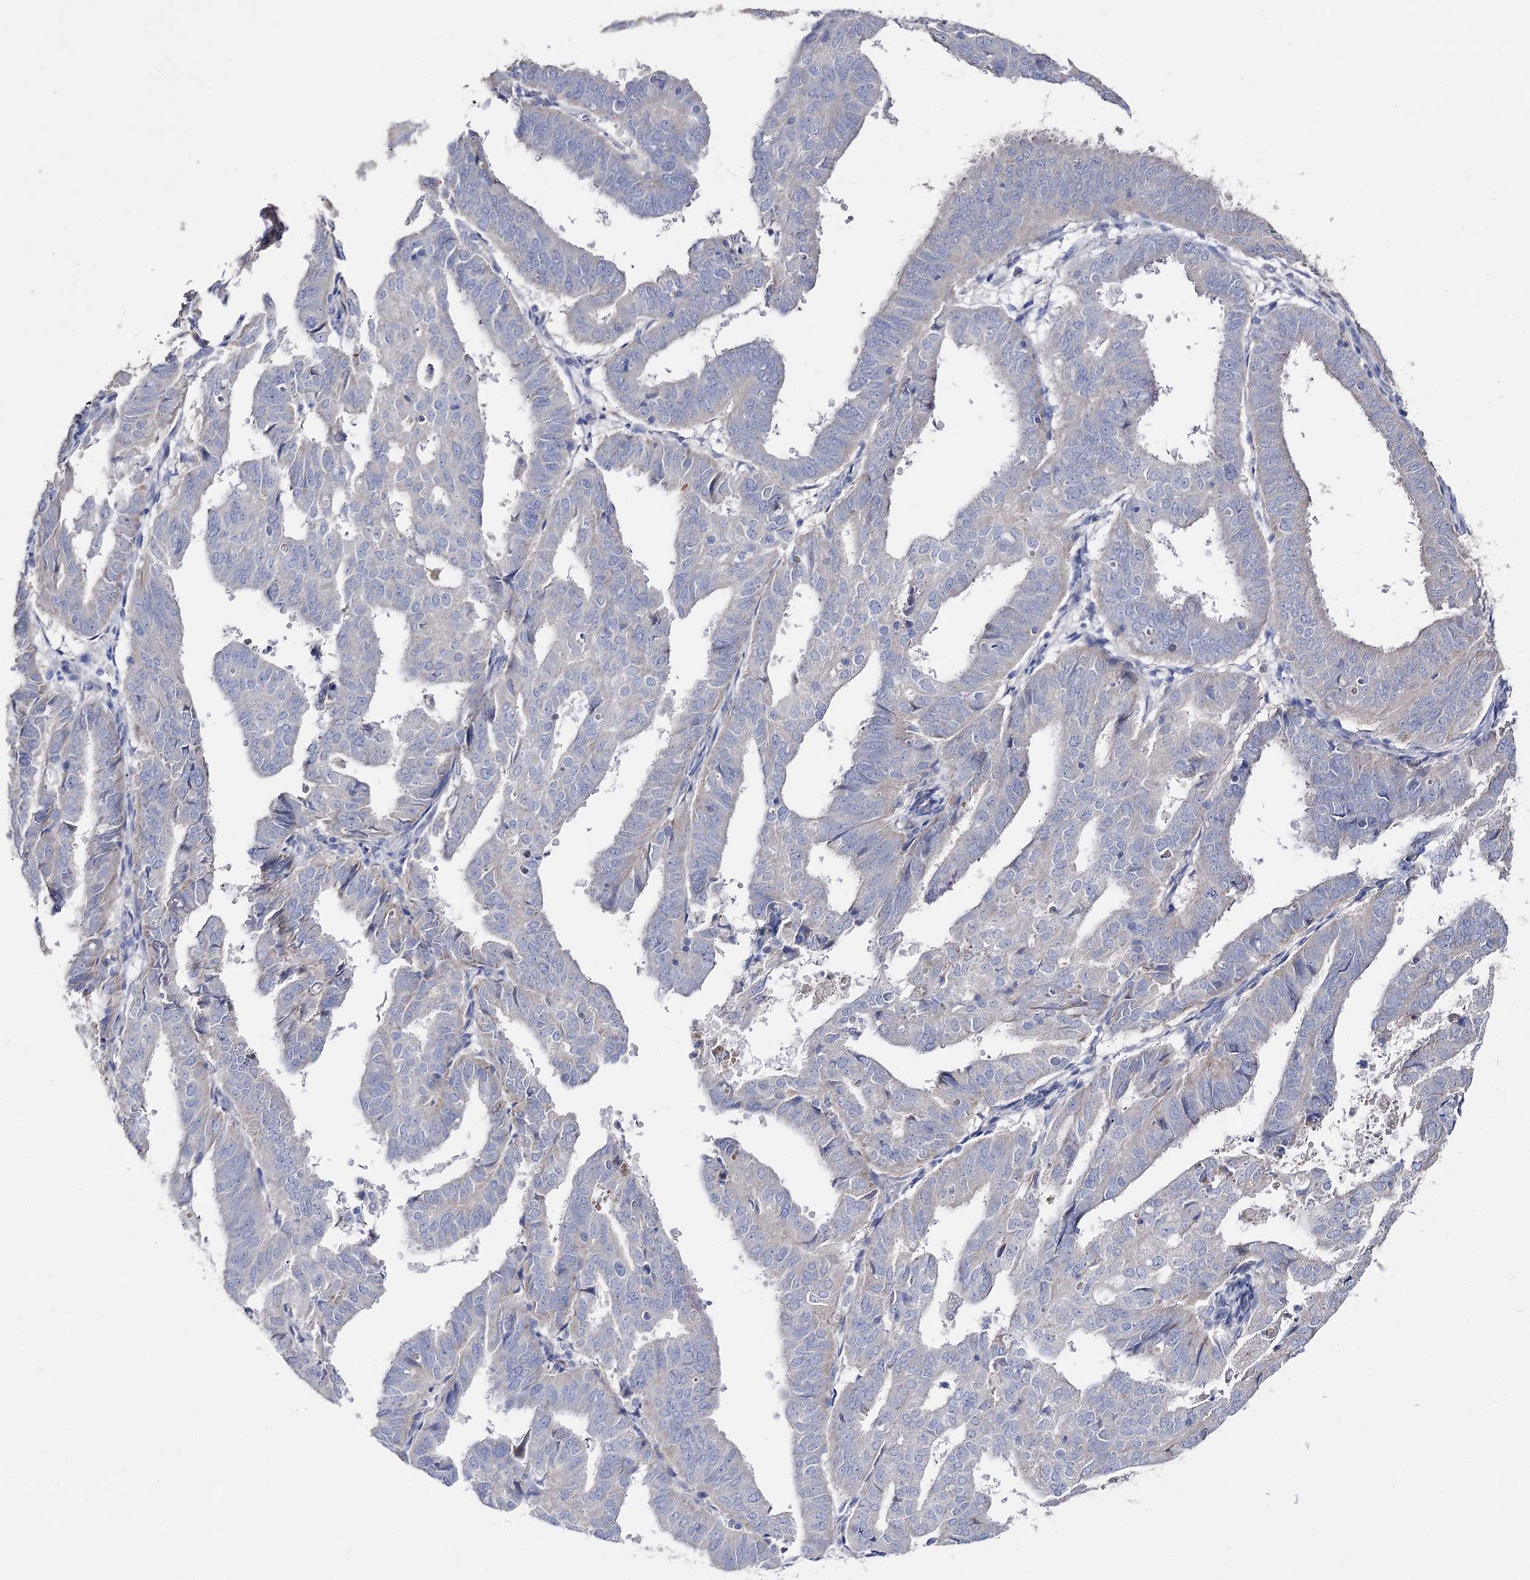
{"staining": {"intensity": "negative", "quantity": "none", "location": "none"}, "tissue": "endometrial cancer", "cell_type": "Tumor cells", "image_type": "cancer", "snomed": [{"axis": "morphology", "description": "Adenocarcinoma, NOS"}, {"axis": "topography", "description": "Uterus"}], "caption": "Immunohistochemistry (IHC) photomicrograph of neoplastic tissue: human adenocarcinoma (endometrial) stained with DAB (3,3'-diaminobenzidine) displays no significant protein staining in tumor cells.", "gene": "NRAP", "patient": {"sex": "female", "age": 77}}